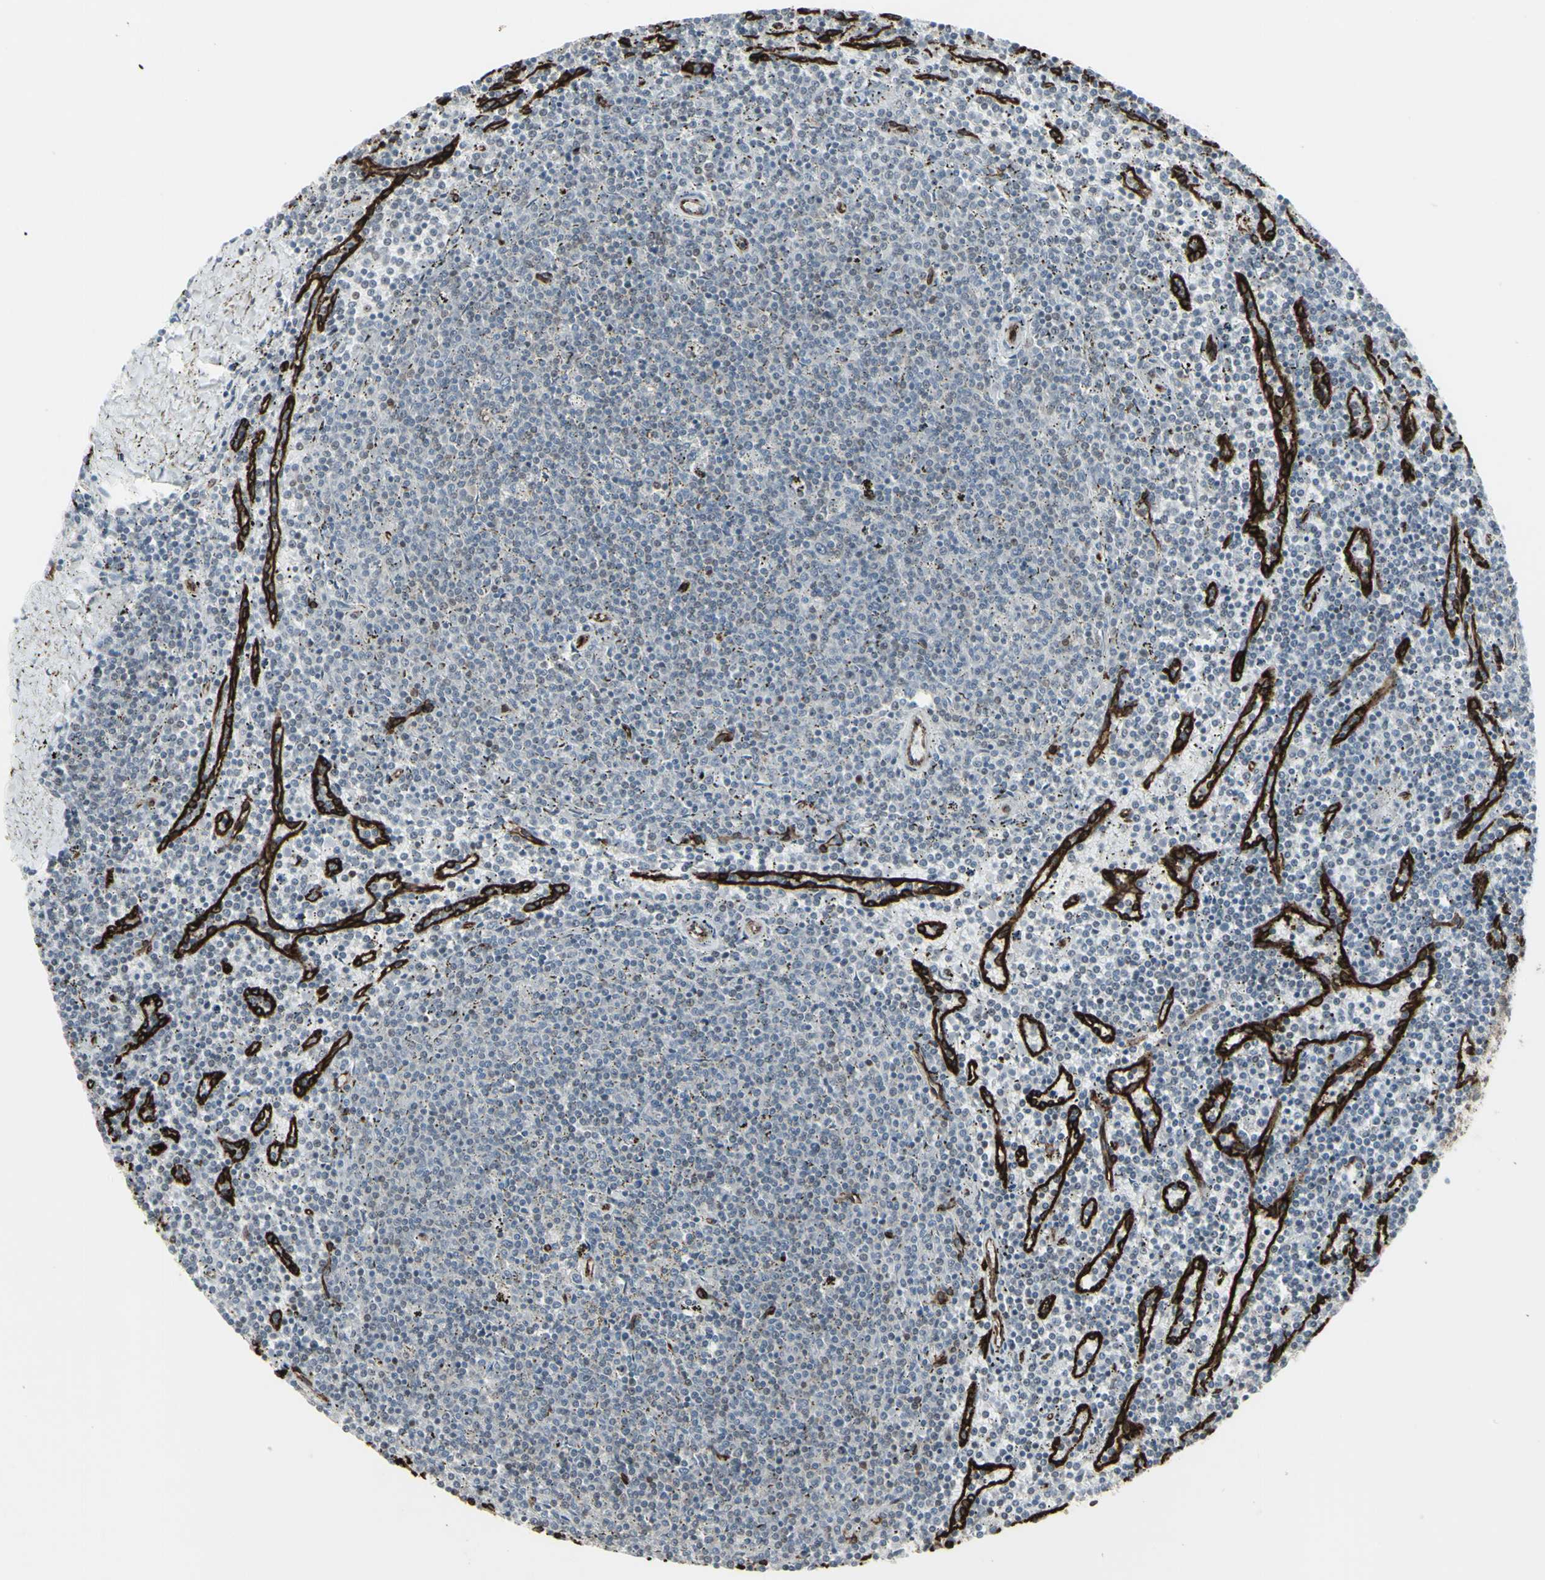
{"staining": {"intensity": "negative", "quantity": "none", "location": "none"}, "tissue": "lymphoma", "cell_type": "Tumor cells", "image_type": "cancer", "snomed": [{"axis": "morphology", "description": "Malignant lymphoma, non-Hodgkin's type, Low grade"}, {"axis": "topography", "description": "Spleen"}], "caption": "Immunohistochemistry image of neoplastic tissue: malignant lymphoma, non-Hodgkin's type (low-grade) stained with DAB (3,3'-diaminobenzidine) exhibits no significant protein expression in tumor cells.", "gene": "DTX3L", "patient": {"sex": "female", "age": 50}}